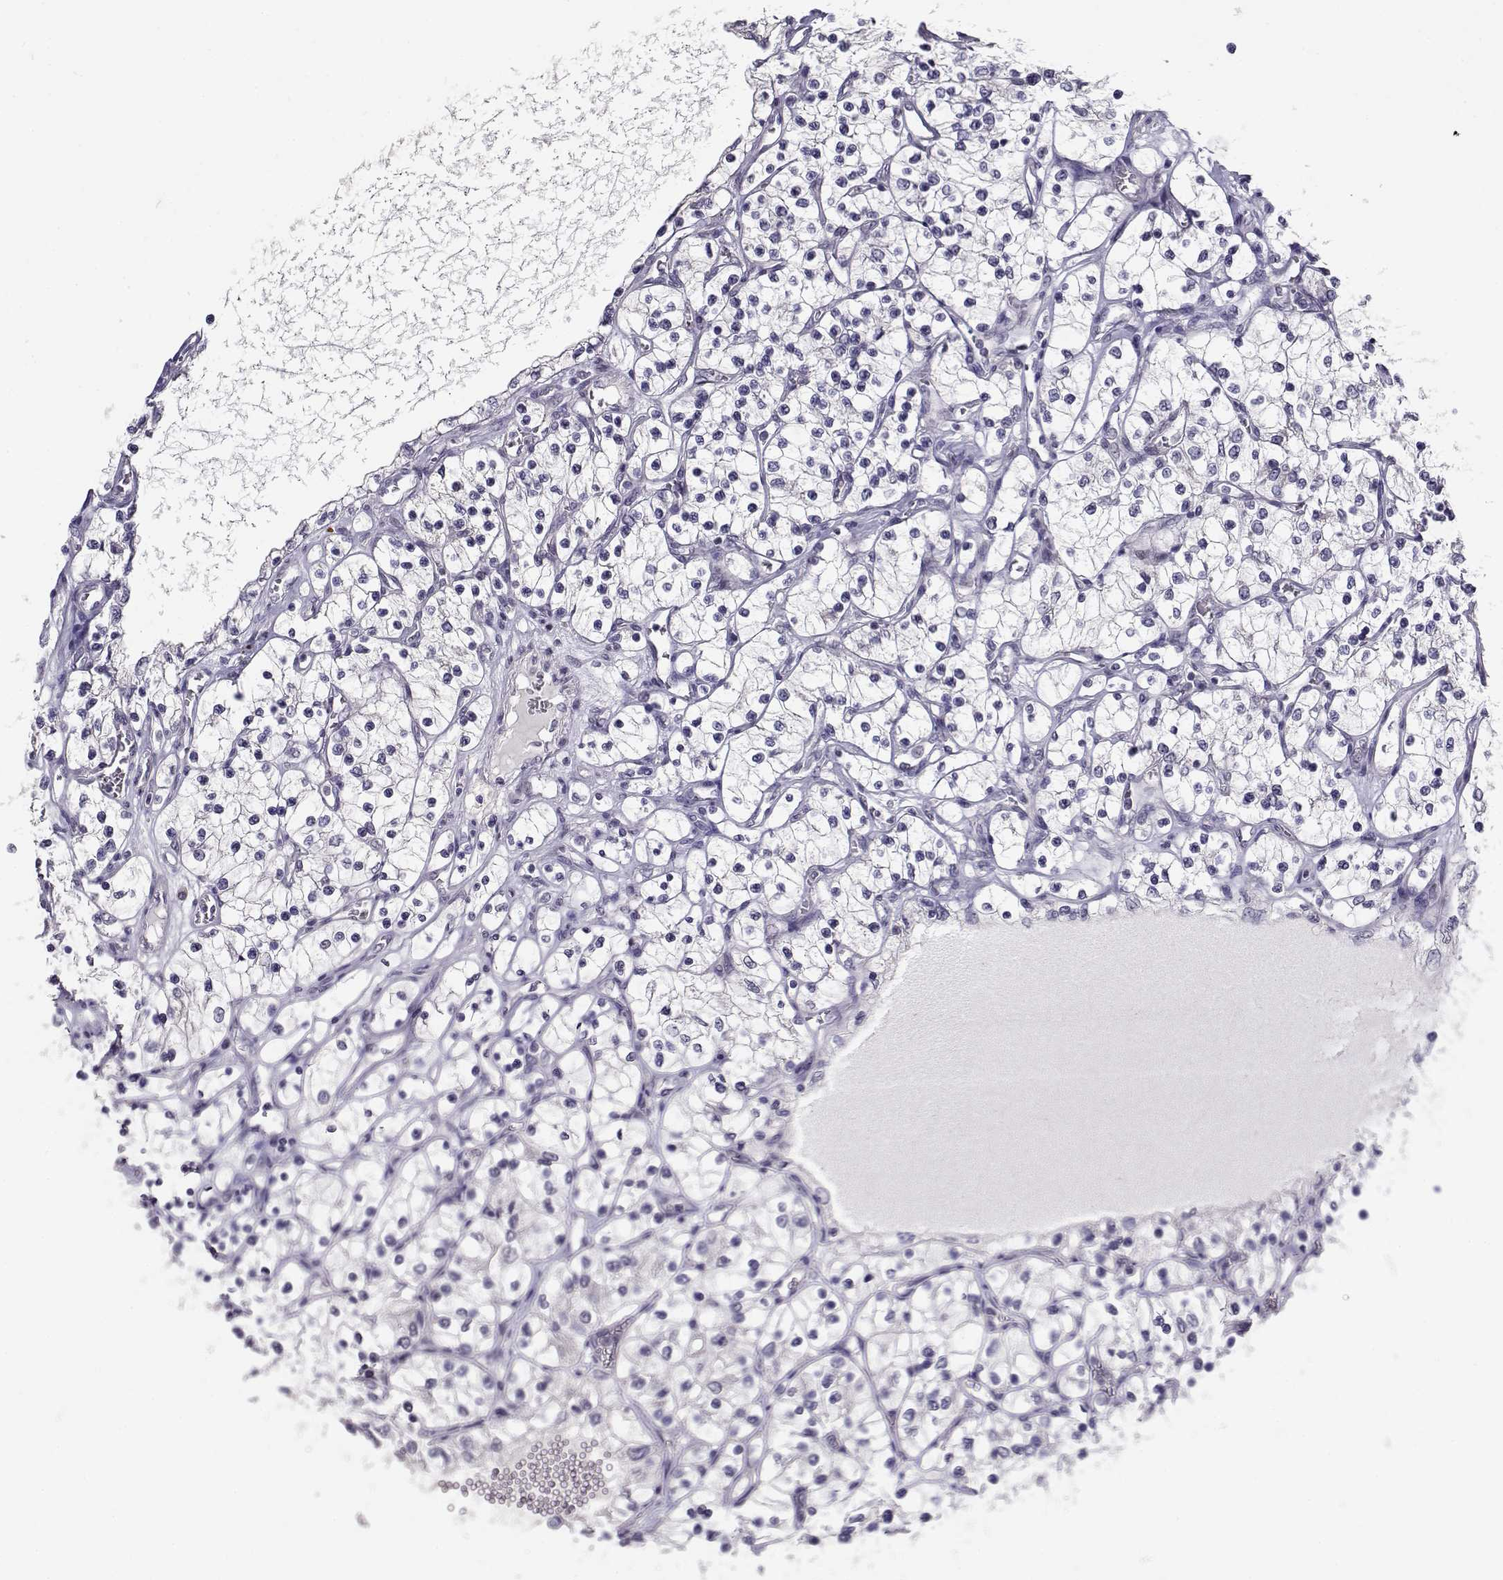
{"staining": {"intensity": "negative", "quantity": "none", "location": "none"}, "tissue": "renal cancer", "cell_type": "Tumor cells", "image_type": "cancer", "snomed": [{"axis": "morphology", "description": "Adenocarcinoma, NOS"}, {"axis": "topography", "description": "Kidney"}], "caption": "Immunohistochemistry of human renal adenocarcinoma reveals no positivity in tumor cells.", "gene": "RHOXF2", "patient": {"sex": "female", "age": 69}}